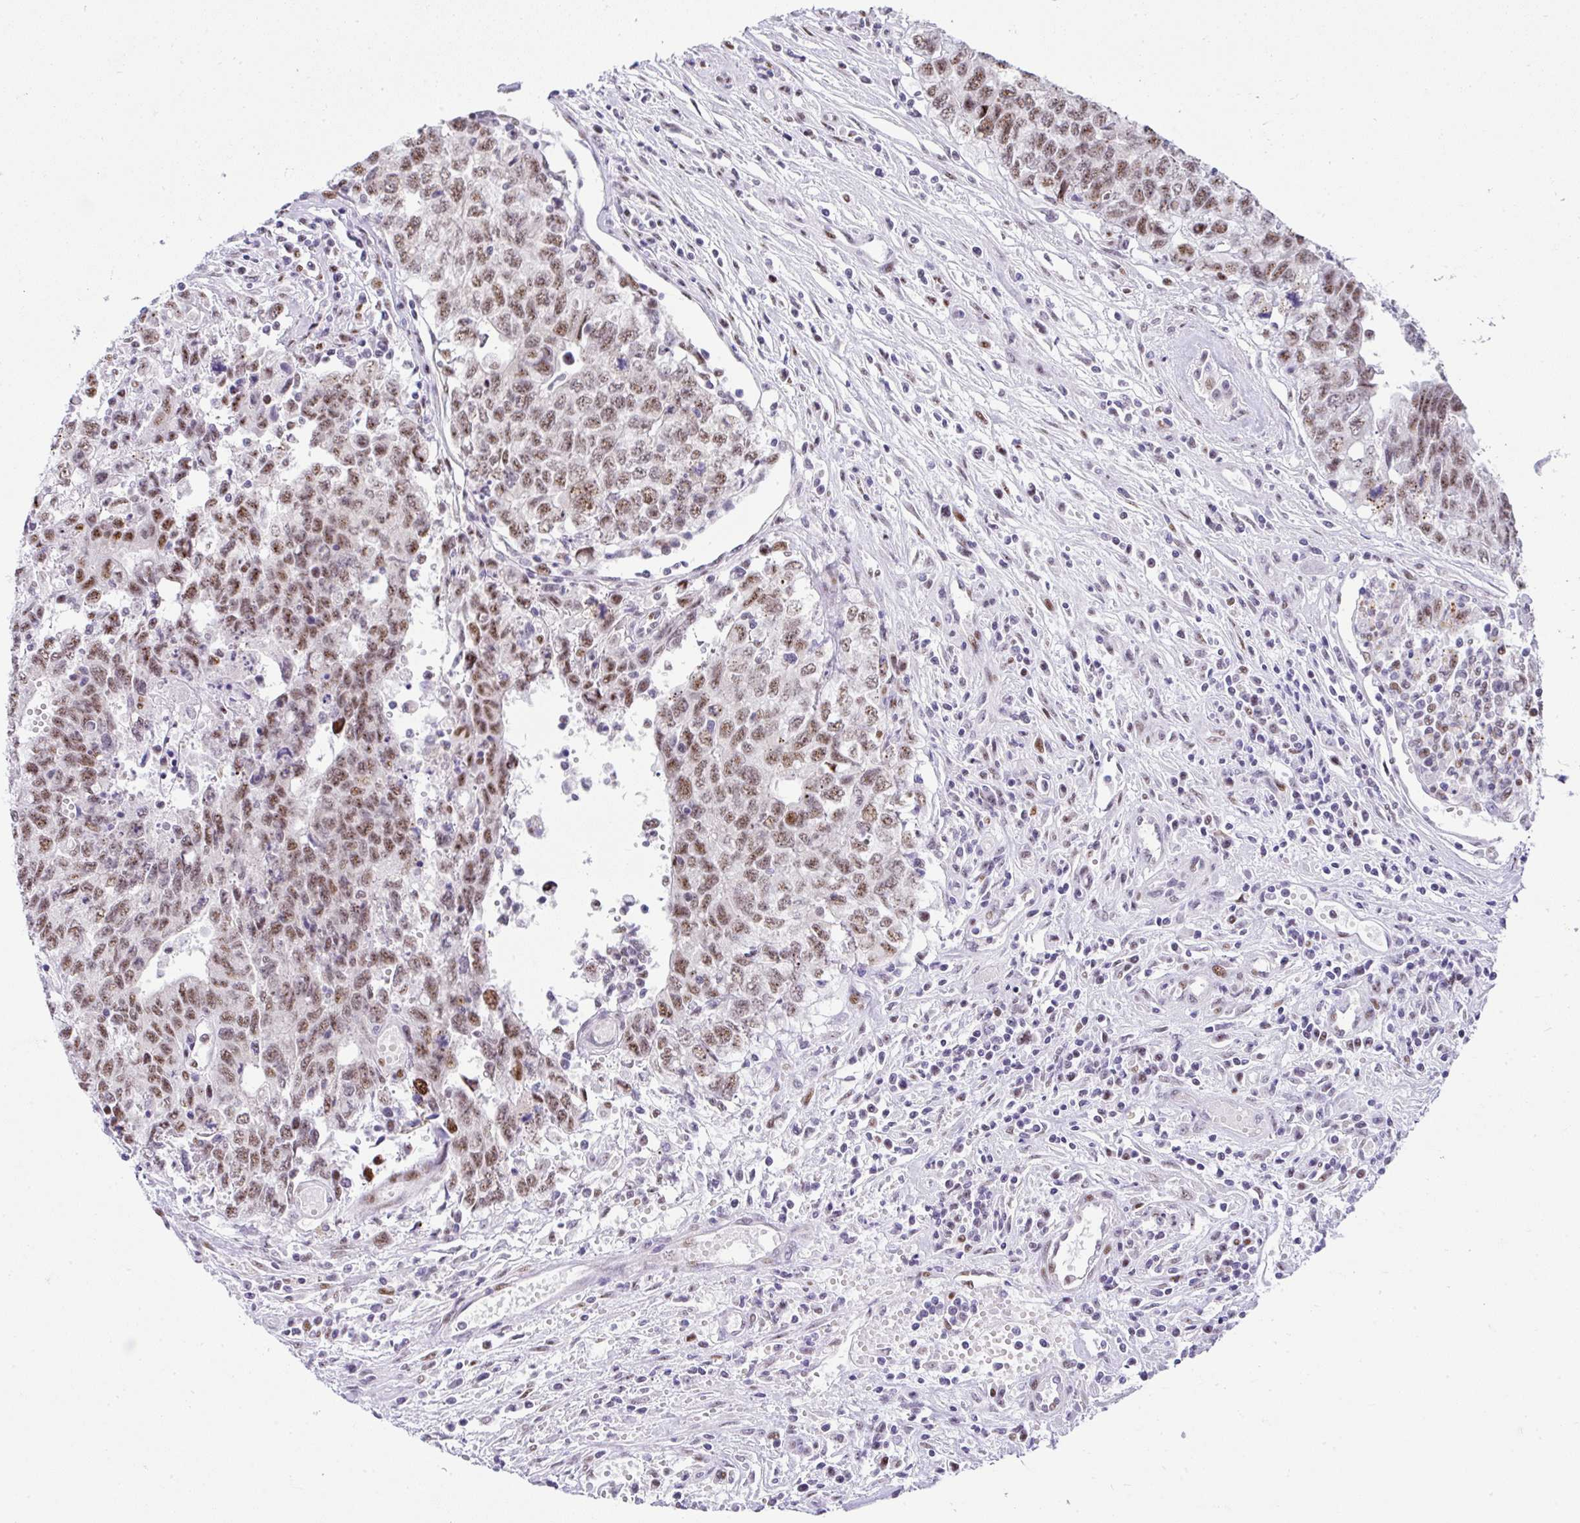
{"staining": {"intensity": "moderate", "quantity": ">75%", "location": "nuclear"}, "tissue": "testis cancer", "cell_type": "Tumor cells", "image_type": "cancer", "snomed": [{"axis": "morphology", "description": "Carcinoma, Embryonal, NOS"}, {"axis": "topography", "description": "Testis"}], "caption": "Testis cancer stained with a brown dye shows moderate nuclear positive staining in about >75% of tumor cells.", "gene": "NR1D2", "patient": {"sex": "male", "age": 34}}